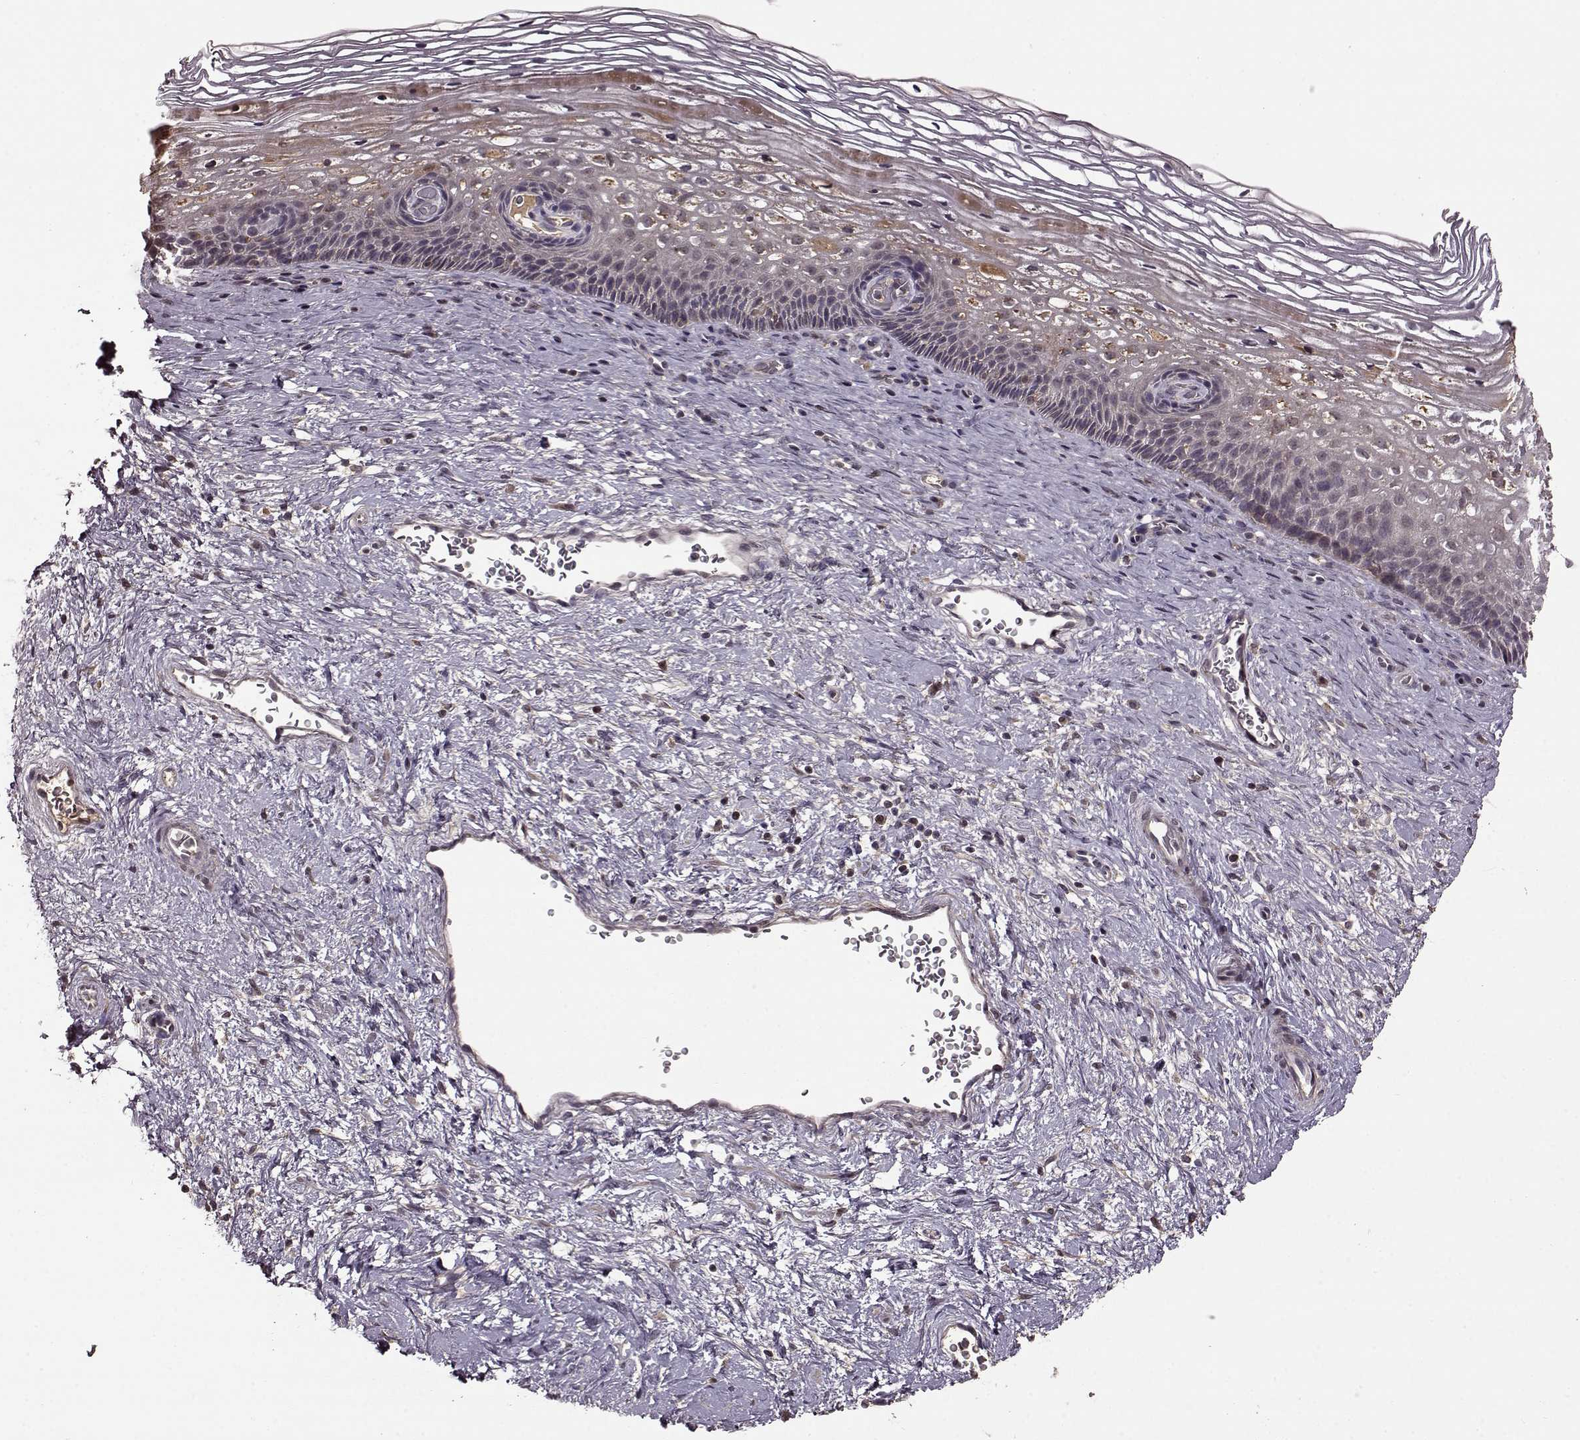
{"staining": {"intensity": "negative", "quantity": "none", "location": "none"}, "tissue": "cervix", "cell_type": "Glandular cells", "image_type": "normal", "snomed": [{"axis": "morphology", "description": "Normal tissue, NOS"}, {"axis": "topography", "description": "Cervix"}], "caption": "Immunohistochemistry histopathology image of normal cervix: human cervix stained with DAB shows no significant protein staining in glandular cells.", "gene": "MAIP1", "patient": {"sex": "female", "age": 34}}